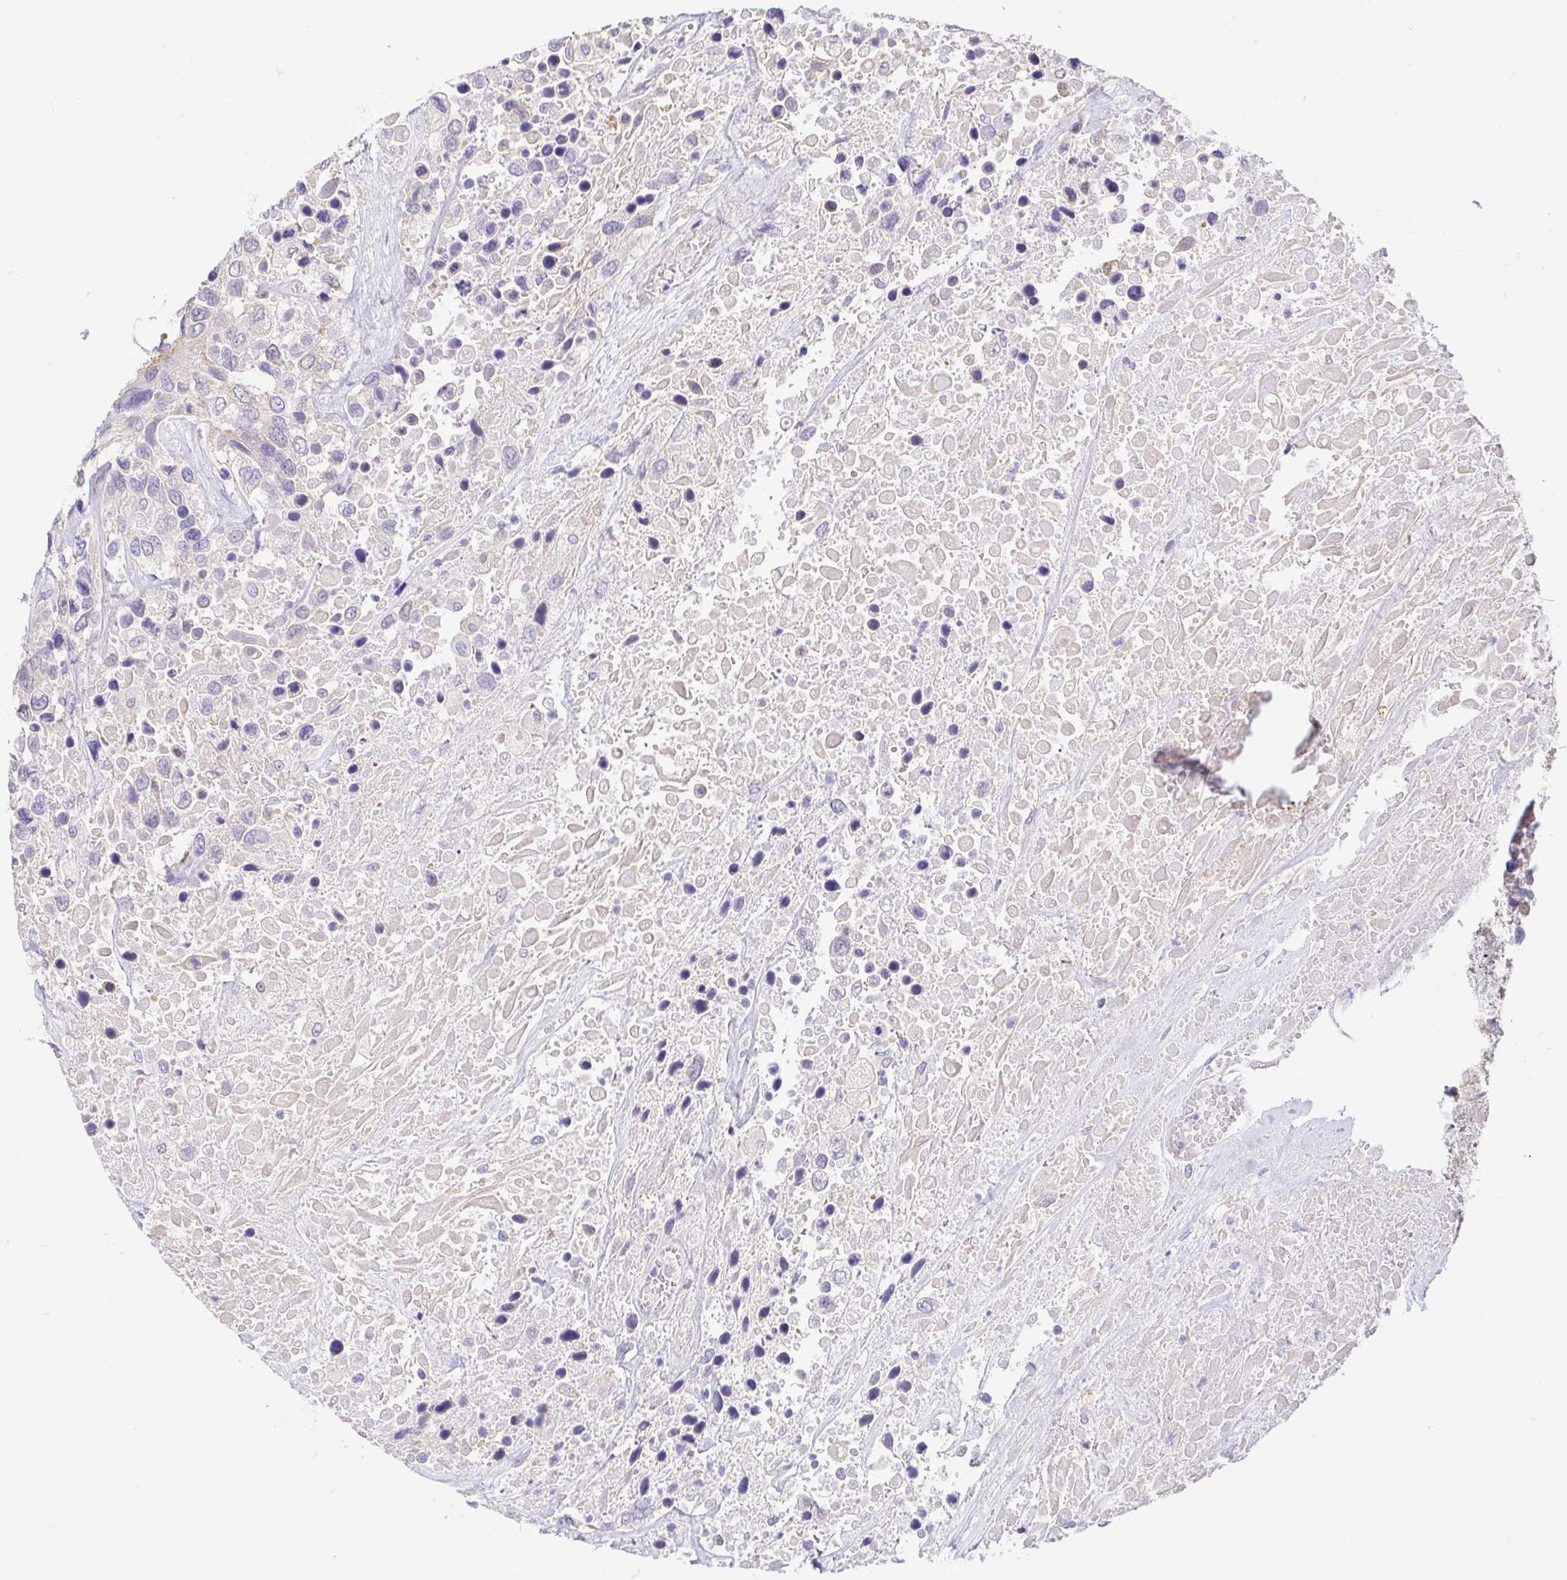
{"staining": {"intensity": "negative", "quantity": "none", "location": "none"}, "tissue": "urothelial cancer", "cell_type": "Tumor cells", "image_type": "cancer", "snomed": [{"axis": "morphology", "description": "Urothelial carcinoma, High grade"}, {"axis": "topography", "description": "Urinary bladder"}], "caption": "High power microscopy image of an IHC histopathology image of urothelial cancer, revealing no significant staining in tumor cells. (DAB (3,3'-diaminobenzidine) immunohistochemistry (IHC) visualized using brightfield microscopy, high magnification).", "gene": "FABP3", "patient": {"sex": "female", "age": 70}}